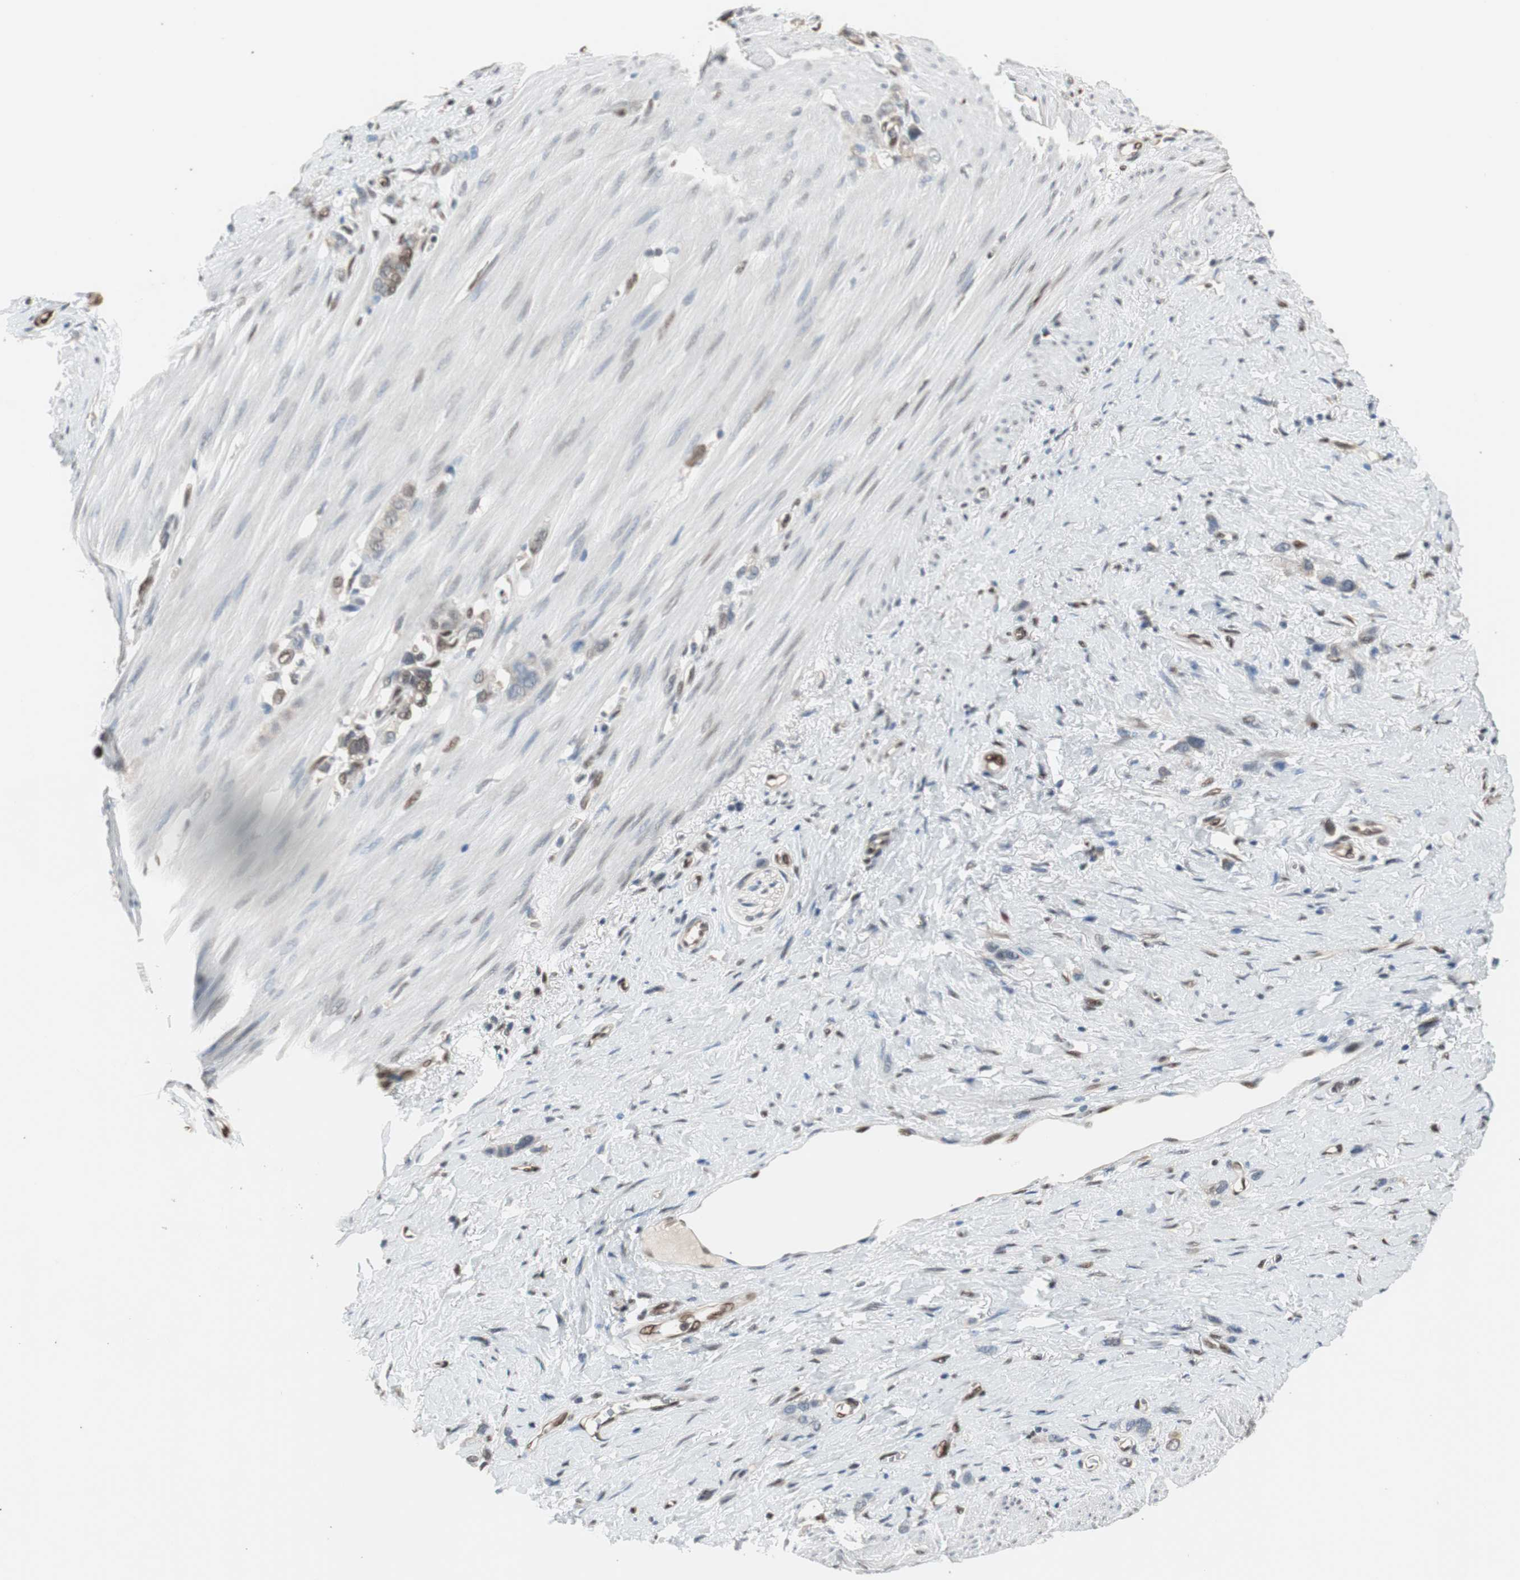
{"staining": {"intensity": "weak", "quantity": "<25%", "location": "nuclear"}, "tissue": "stomach cancer", "cell_type": "Tumor cells", "image_type": "cancer", "snomed": [{"axis": "morphology", "description": "Normal tissue, NOS"}, {"axis": "morphology", "description": "Adenocarcinoma, NOS"}, {"axis": "morphology", "description": "Adenocarcinoma, High grade"}, {"axis": "topography", "description": "Stomach, upper"}, {"axis": "topography", "description": "Stomach"}], "caption": "Stomach cancer was stained to show a protein in brown. There is no significant staining in tumor cells.", "gene": "PML", "patient": {"sex": "female", "age": 65}}